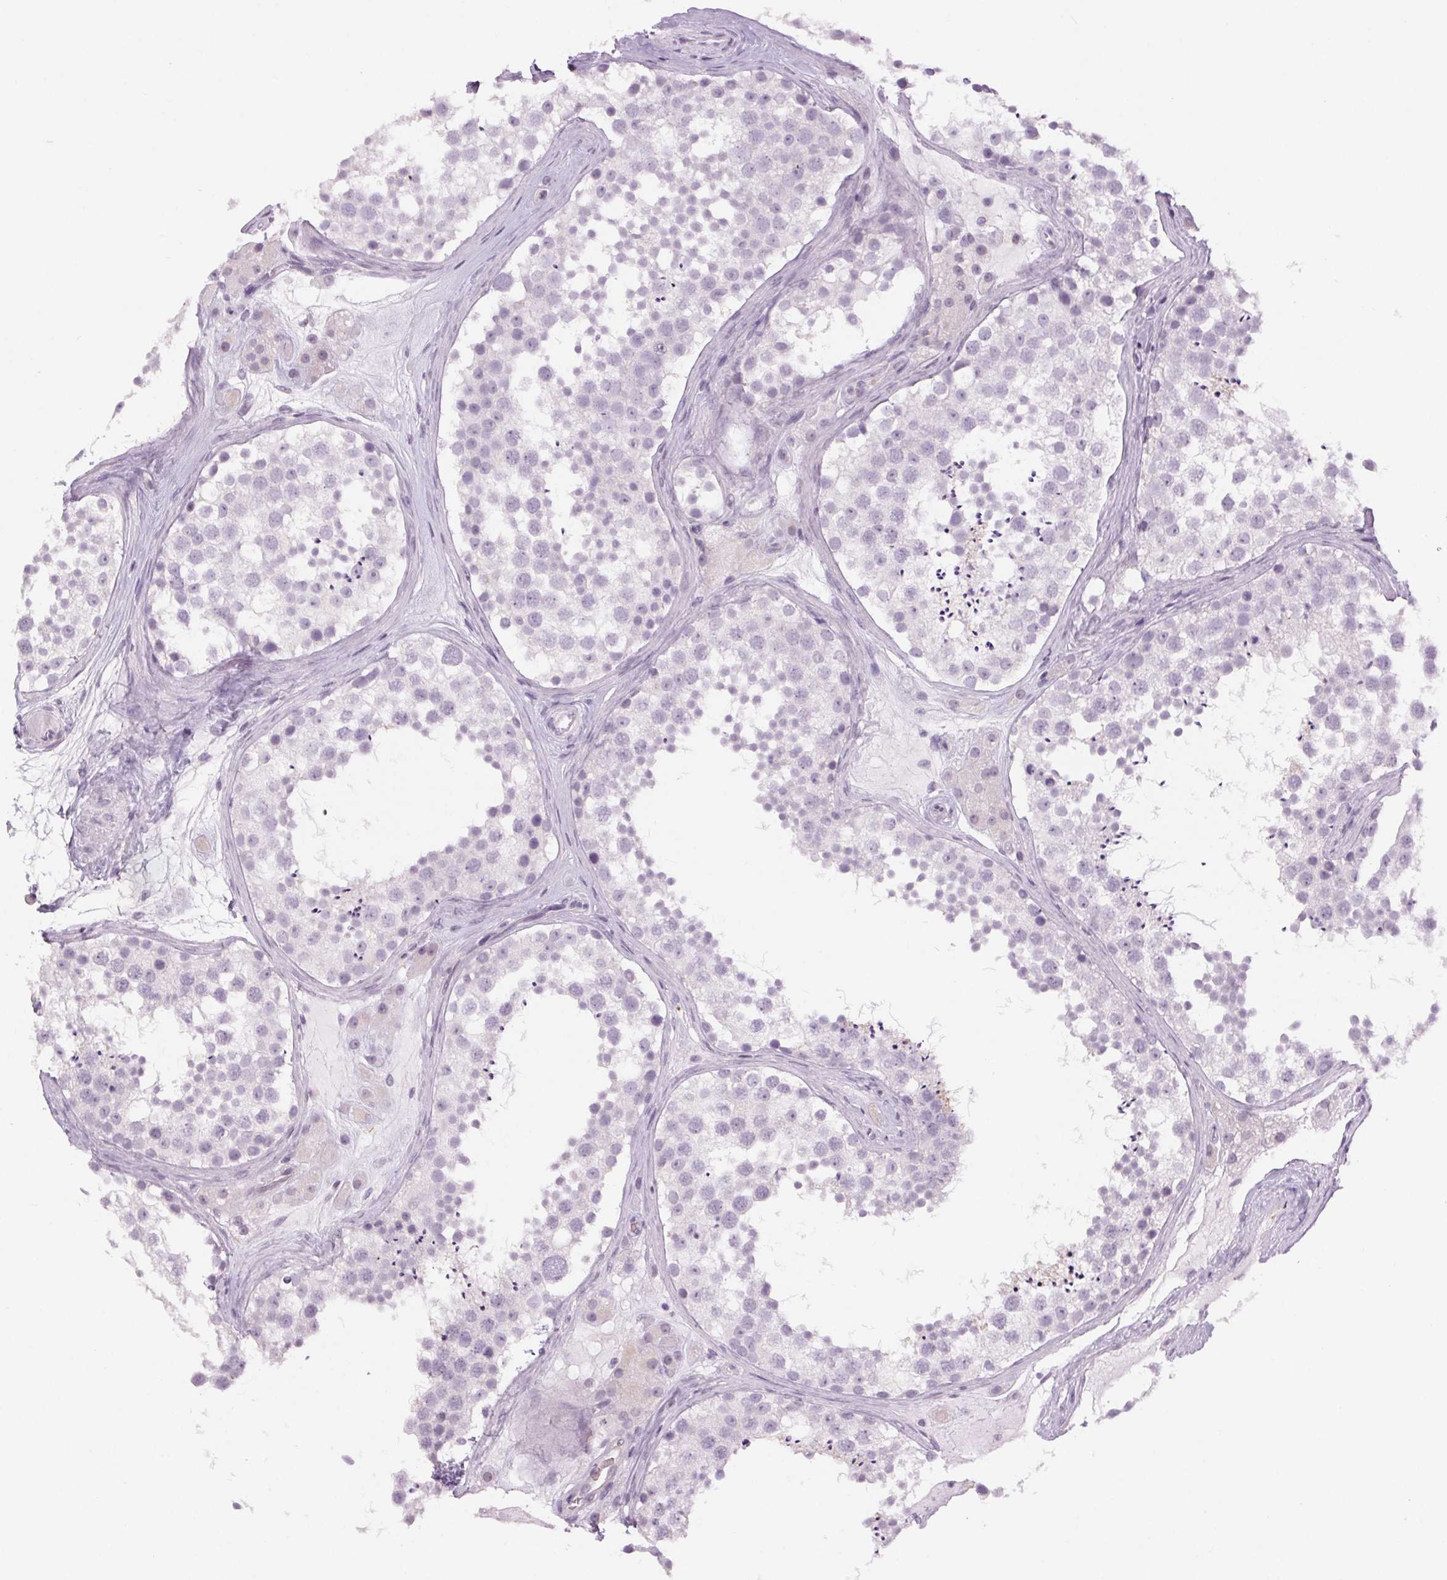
{"staining": {"intensity": "negative", "quantity": "none", "location": "none"}, "tissue": "testis", "cell_type": "Cells in seminiferous ducts", "image_type": "normal", "snomed": [{"axis": "morphology", "description": "Normal tissue, NOS"}, {"axis": "topography", "description": "Testis"}], "caption": "Normal testis was stained to show a protein in brown. There is no significant staining in cells in seminiferous ducts.", "gene": "SLC6A19", "patient": {"sex": "male", "age": 41}}